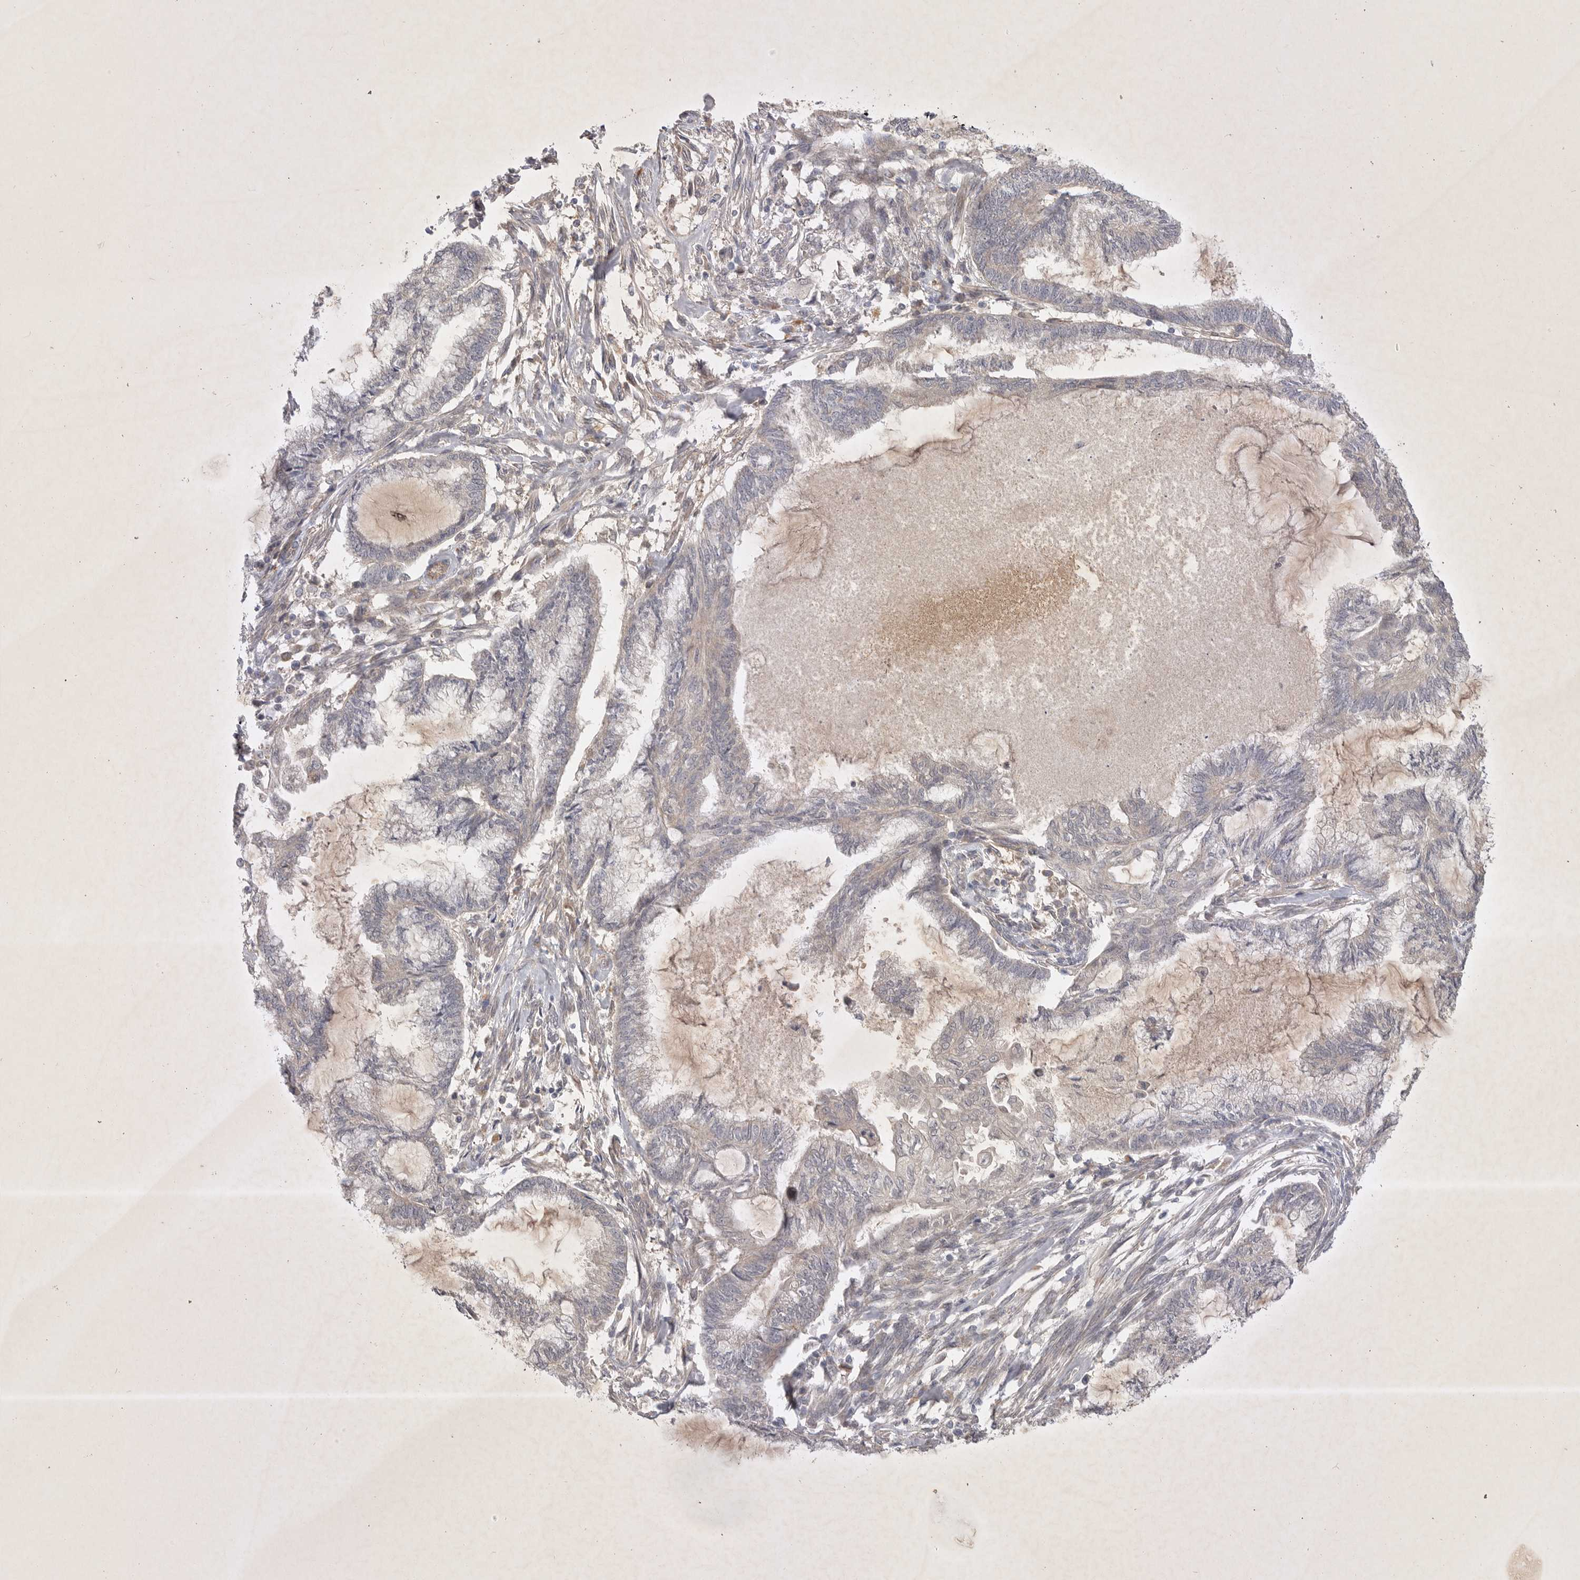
{"staining": {"intensity": "weak", "quantity": "<25%", "location": "cytoplasmic/membranous"}, "tissue": "endometrial cancer", "cell_type": "Tumor cells", "image_type": "cancer", "snomed": [{"axis": "morphology", "description": "Adenocarcinoma, NOS"}, {"axis": "topography", "description": "Endometrium"}], "caption": "IHC photomicrograph of neoplastic tissue: endometrial cancer (adenocarcinoma) stained with DAB (3,3'-diaminobenzidine) shows no significant protein staining in tumor cells. The staining was performed using DAB to visualize the protein expression in brown, while the nuclei were stained in blue with hematoxylin (Magnification: 20x).", "gene": "PTPDC1", "patient": {"sex": "female", "age": 86}}